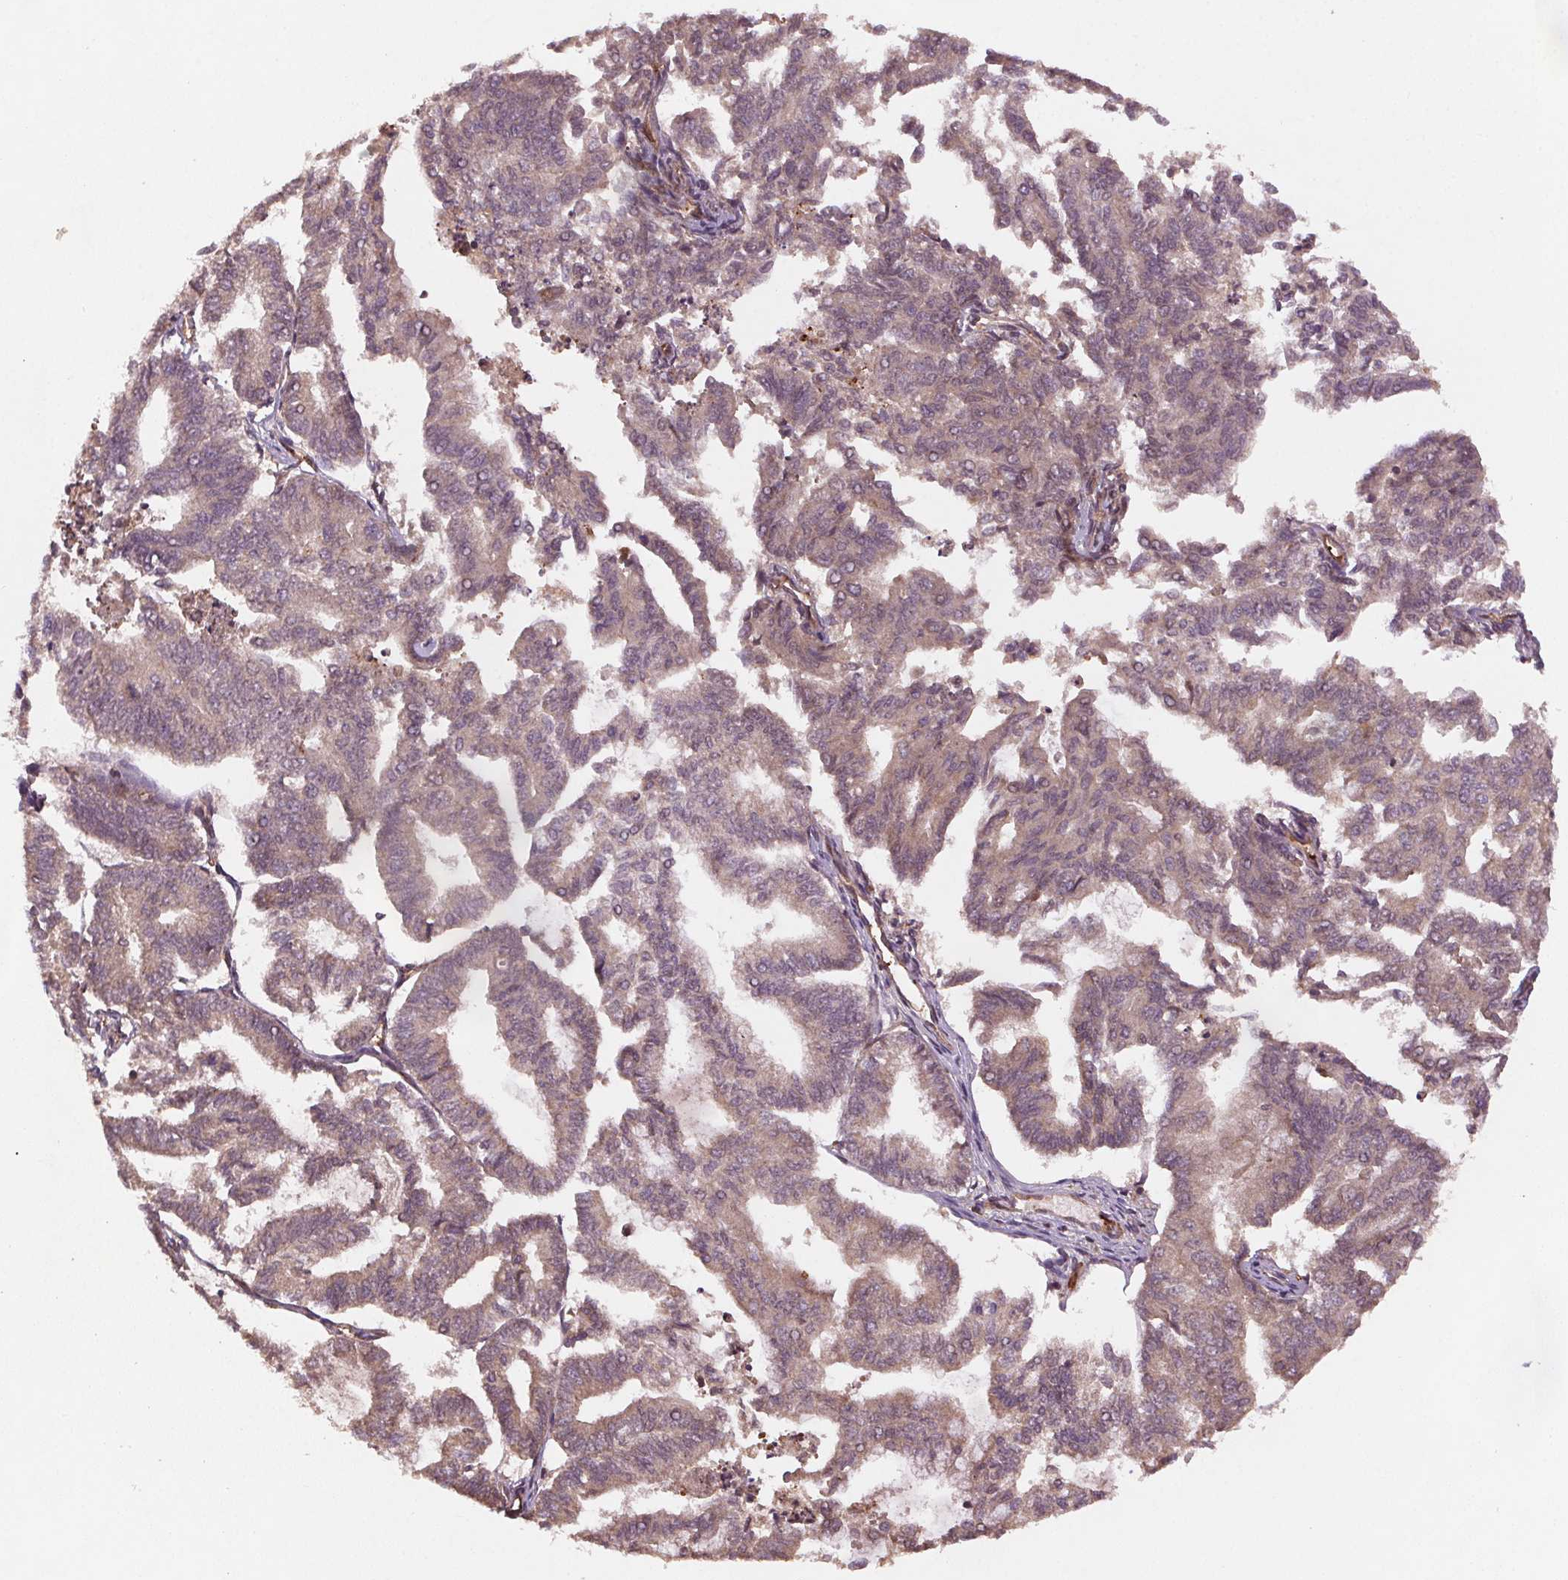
{"staining": {"intensity": "weak", "quantity": "25%-75%", "location": "cytoplasmic/membranous"}, "tissue": "endometrial cancer", "cell_type": "Tumor cells", "image_type": "cancer", "snomed": [{"axis": "morphology", "description": "Adenocarcinoma, NOS"}, {"axis": "topography", "description": "Endometrium"}], "caption": "There is low levels of weak cytoplasmic/membranous positivity in tumor cells of endometrial cancer (adenocarcinoma), as demonstrated by immunohistochemical staining (brown color).", "gene": "SEC14L2", "patient": {"sex": "female", "age": 79}}